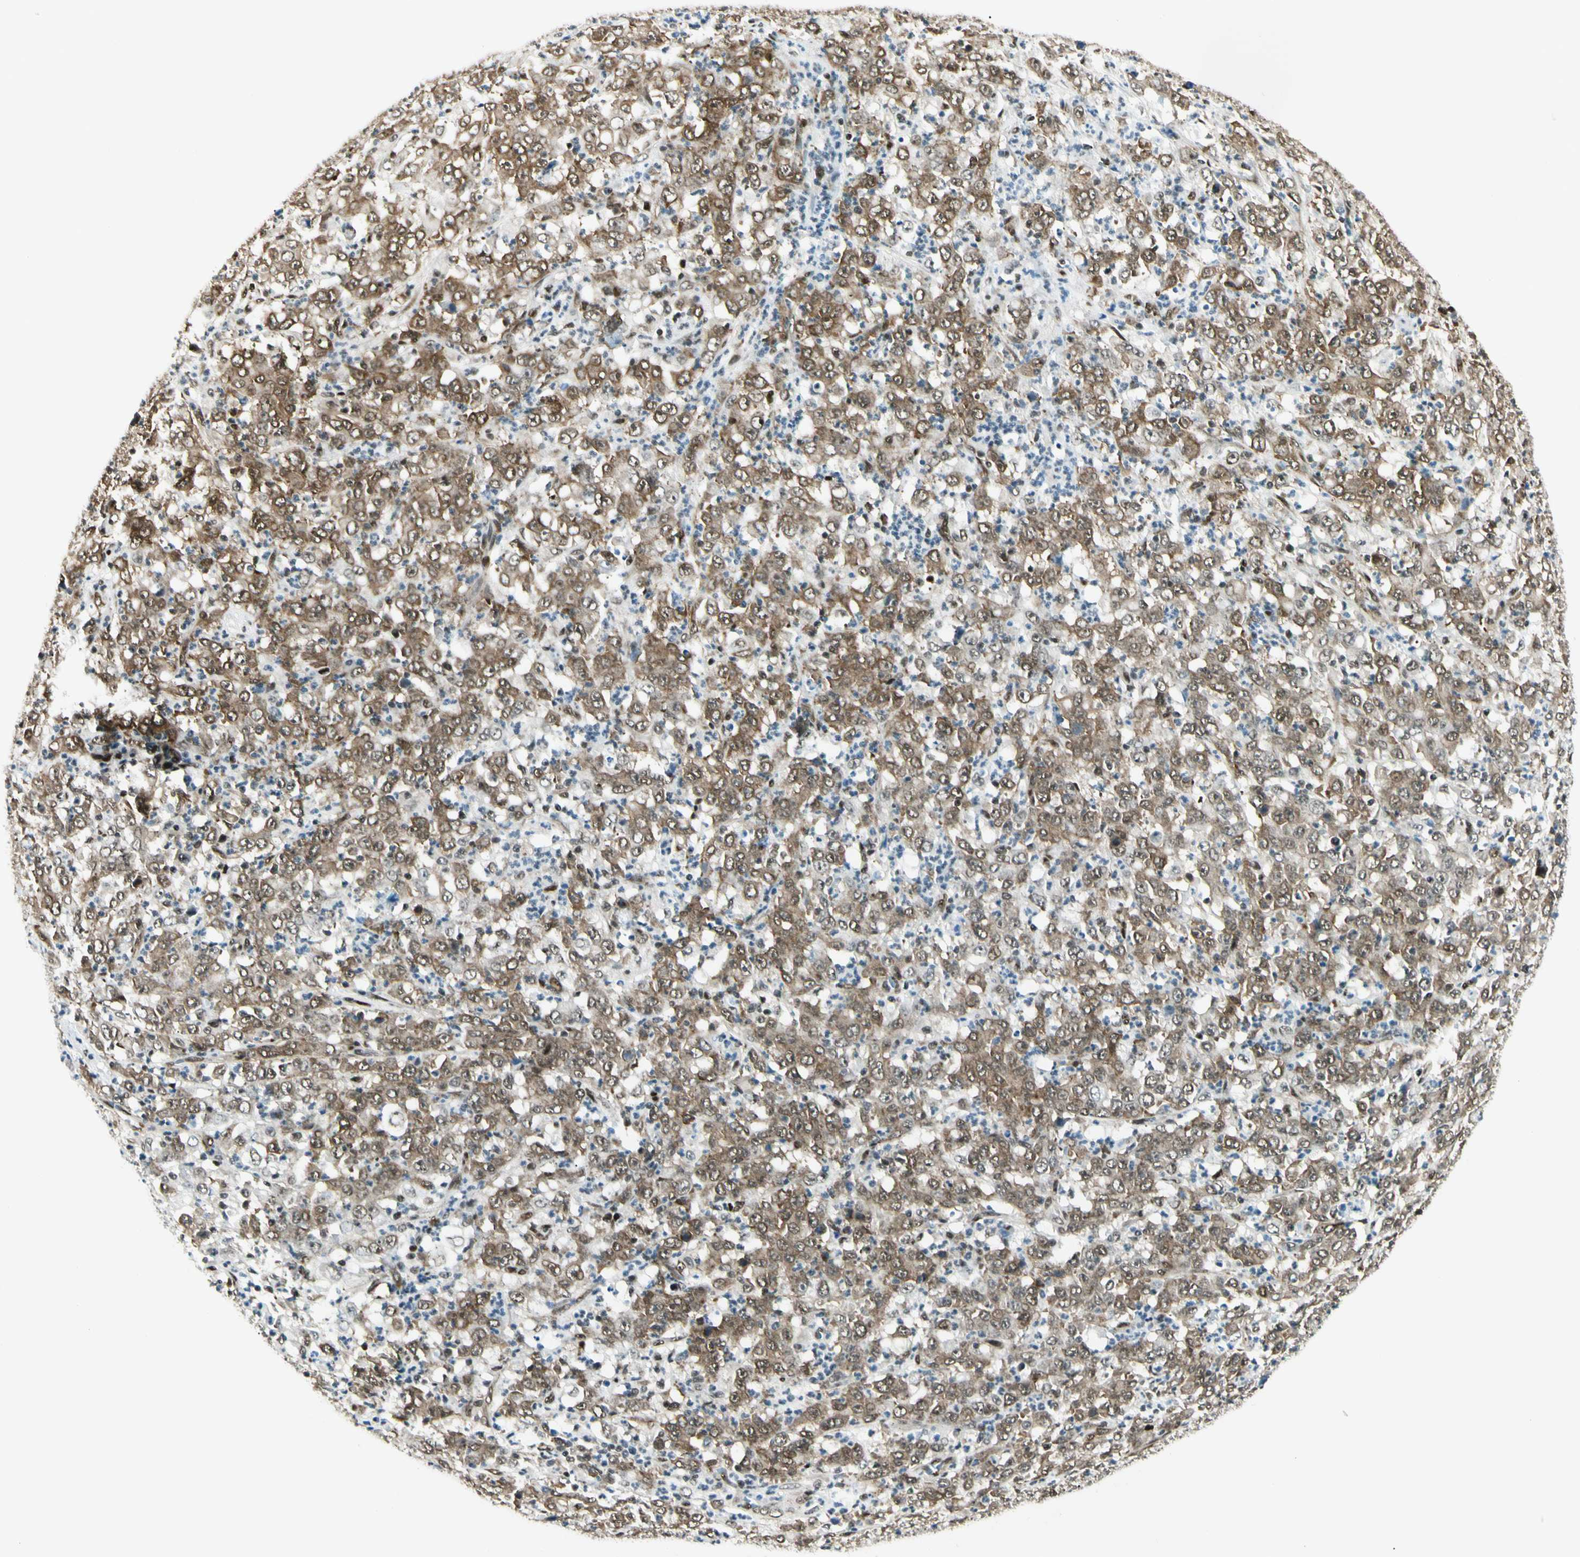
{"staining": {"intensity": "moderate", "quantity": ">75%", "location": "cytoplasmic/membranous,nuclear"}, "tissue": "stomach cancer", "cell_type": "Tumor cells", "image_type": "cancer", "snomed": [{"axis": "morphology", "description": "Adenocarcinoma, NOS"}, {"axis": "topography", "description": "Stomach, lower"}], "caption": "Immunohistochemistry (IHC) of stomach adenocarcinoma exhibits medium levels of moderate cytoplasmic/membranous and nuclear staining in about >75% of tumor cells.", "gene": "FUS", "patient": {"sex": "female", "age": 71}}